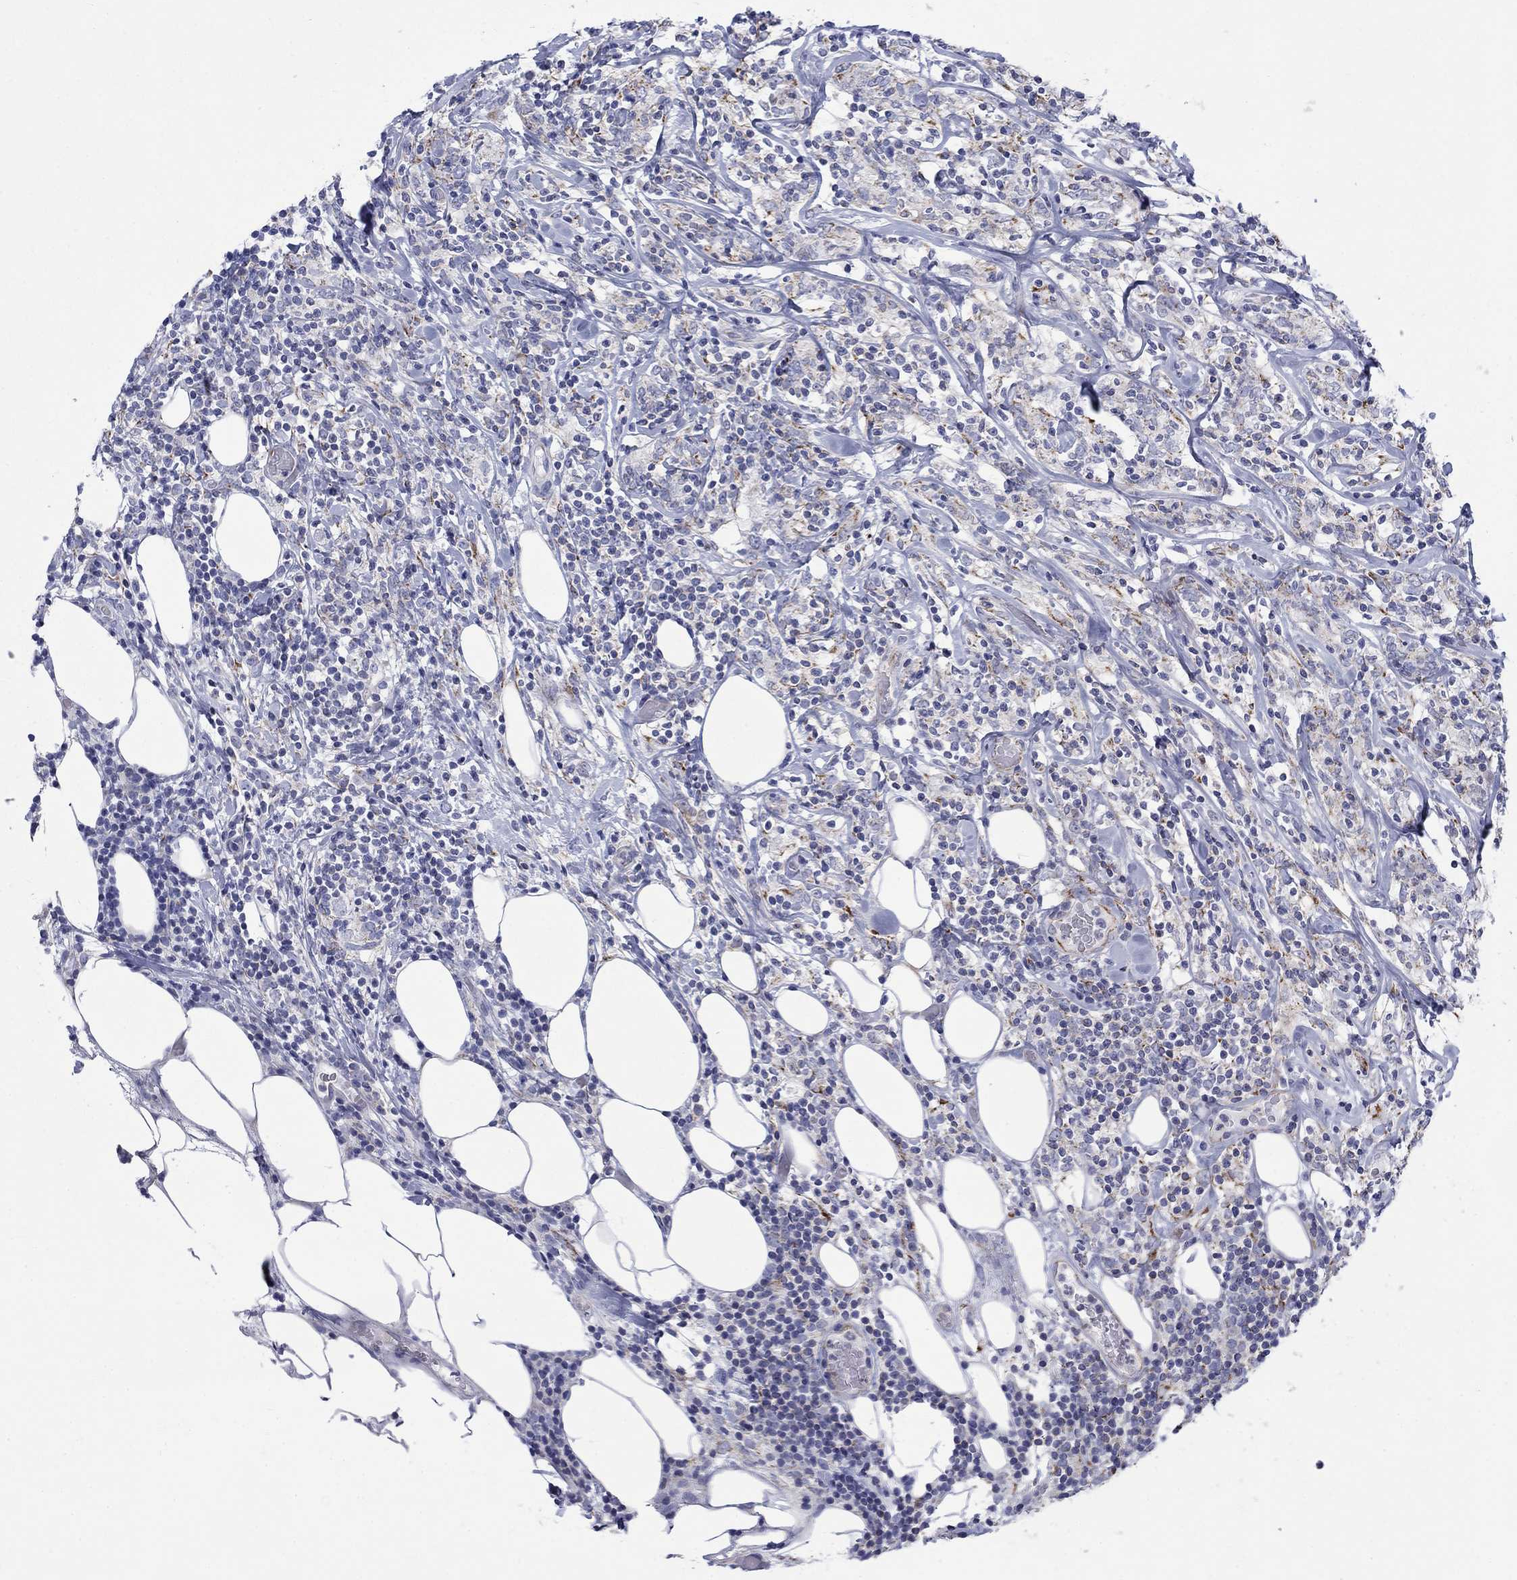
{"staining": {"intensity": "negative", "quantity": "none", "location": "none"}, "tissue": "lymphoma", "cell_type": "Tumor cells", "image_type": "cancer", "snomed": [{"axis": "morphology", "description": "Malignant lymphoma, non-Hodgkin's type, High grade"}, {"axis": "topography", "description": "Lymph node"}], "caption": "This is a micrograph of immunohistochemistry staining of high-grade malignant lymphoma, non-Hodgkin's type, which shows no staining in tumor cells.", "gene": "CISD1", "patient": {"sex": "female", "age": 84}}